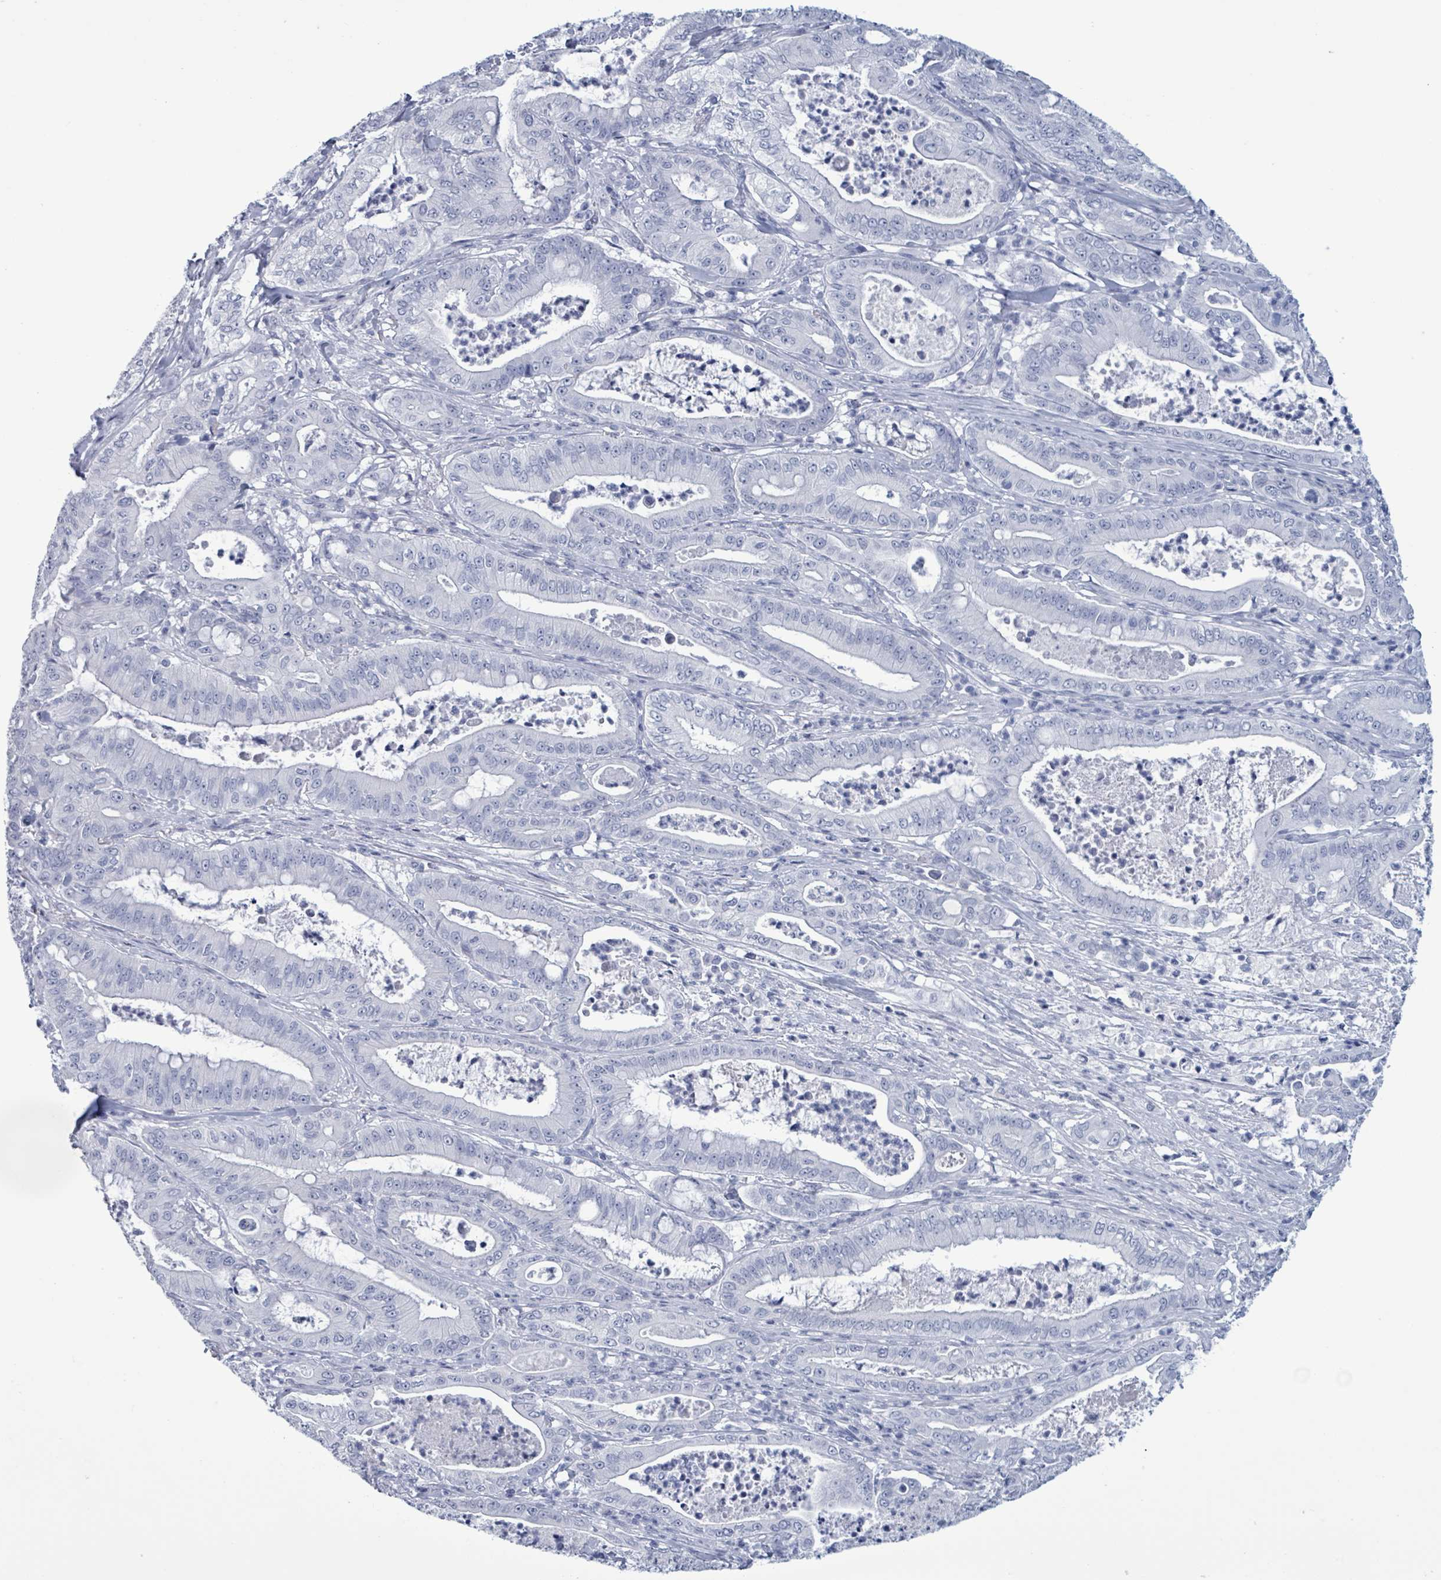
{"staining": {"intensity": "negative", "quantity": "none", "location": "none"}, "tissue": "pancreatic cancer", "cell_type": "Tumor cells", "image_type": "cancer", "snomed": [{"axis": "morphology", "description": "Adenocarcinoma, NOS"}, {"axis": "topography", "description": "Pancreas"}], "caption": "A photomicrograph of pancreatic cancer (adenocarcinoma) stained for a protein demonstrates no brown staining in tumor cells. Nuclei are stained in blue.", "gene": "NKX2-1", "patient": {"sex": "male", "age": 71}}